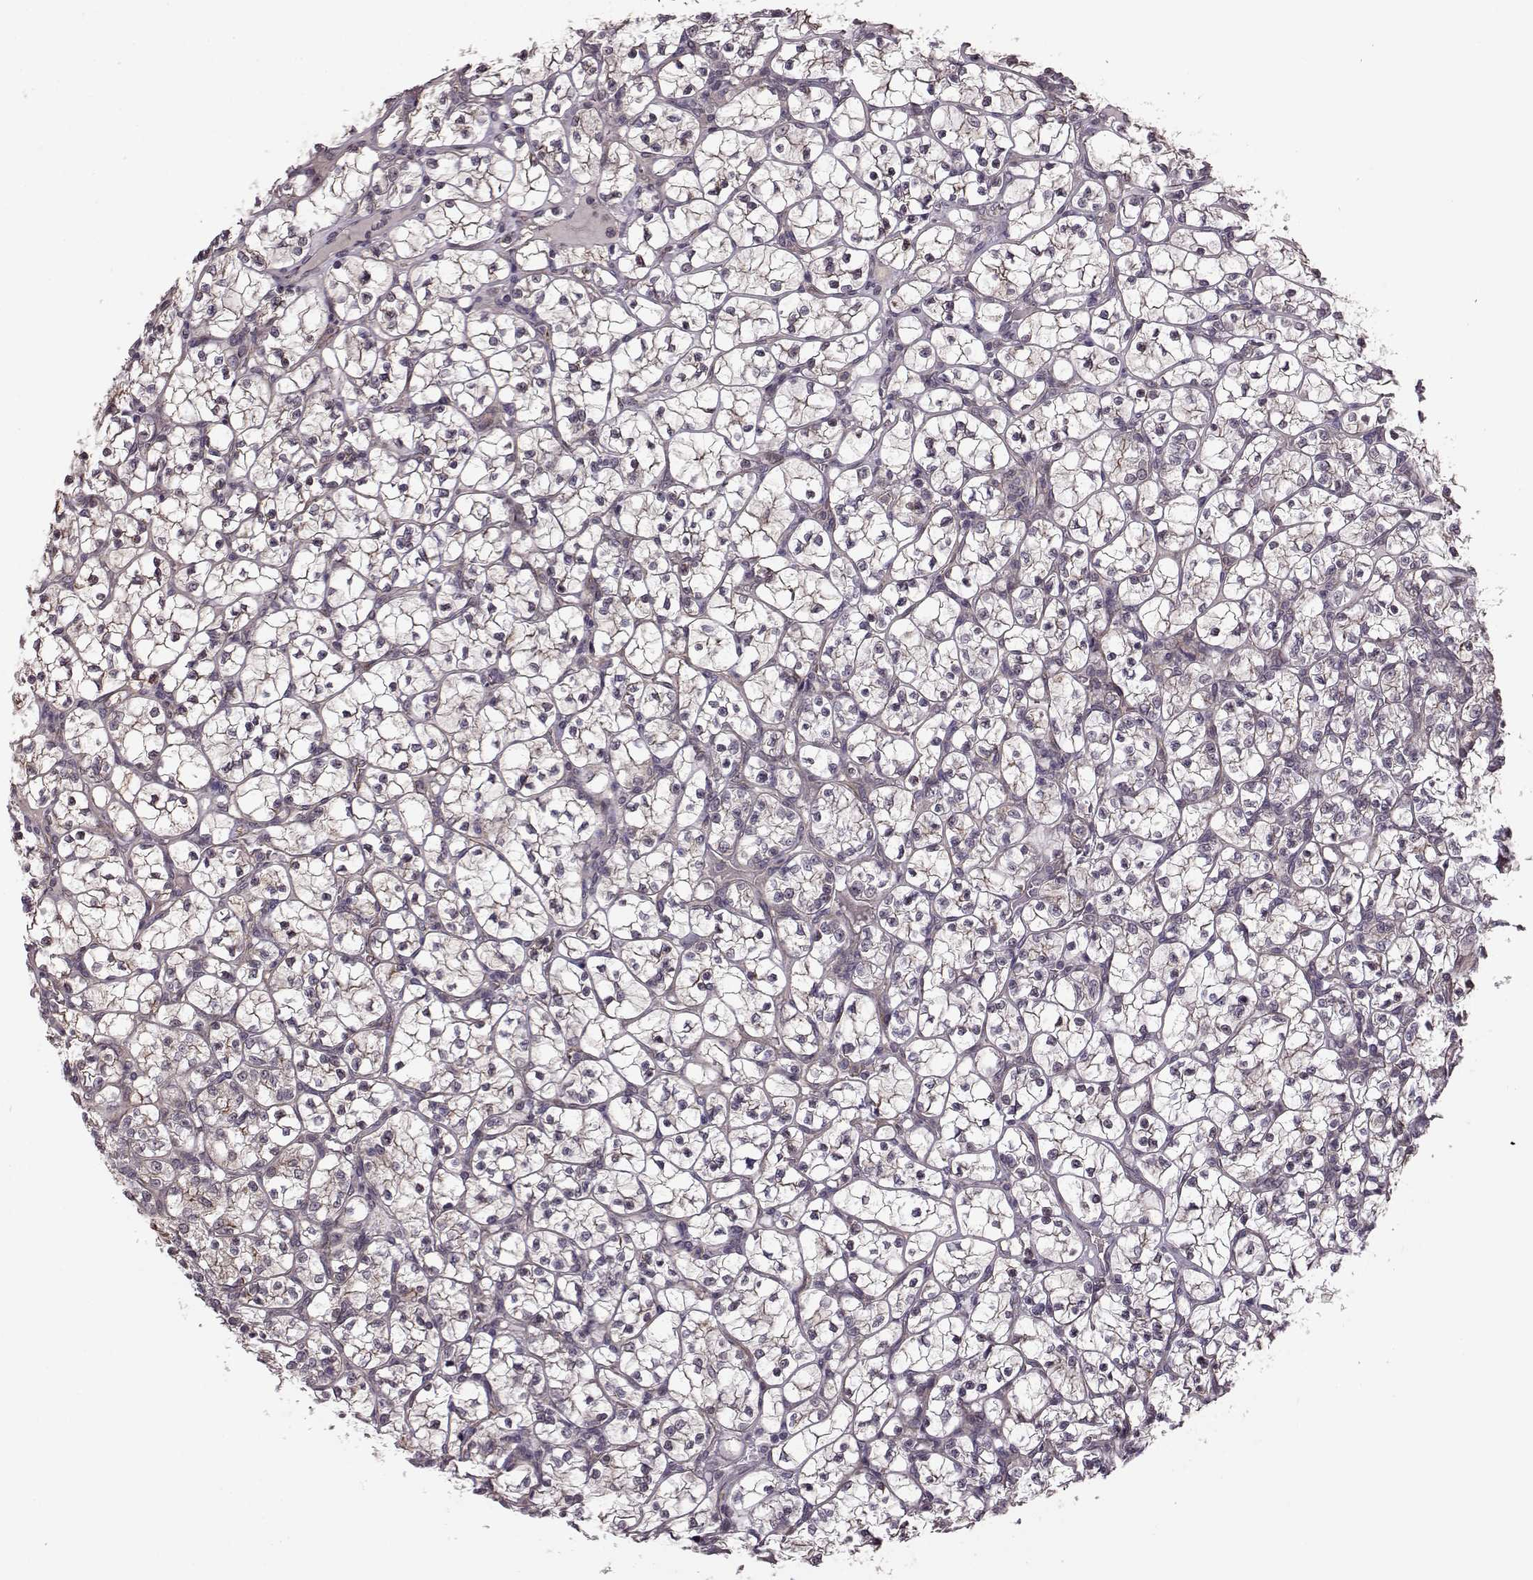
{"staining": {"intensity": "weak", "quantity": "25%-75%", "location": "cytoplasmic/membranous"}, "tissue": "renal cancer", "cell_type": "Tumor cells", "image_type": "cancer", "snomed": [{"axis": "morphology", "description": "Adenocarcinoma, NOS"}, {"axis": "topography", "description": "Kidney"}], "caption": "Brown immunohistochemical staining in human renal adenocarcinoma exhibits weak cytoplasmic/membranous positivity in approximately 25%-75% of tumor cells.", "gene": "SYNPO", "patient": {"sex": "female", "age": 89}}